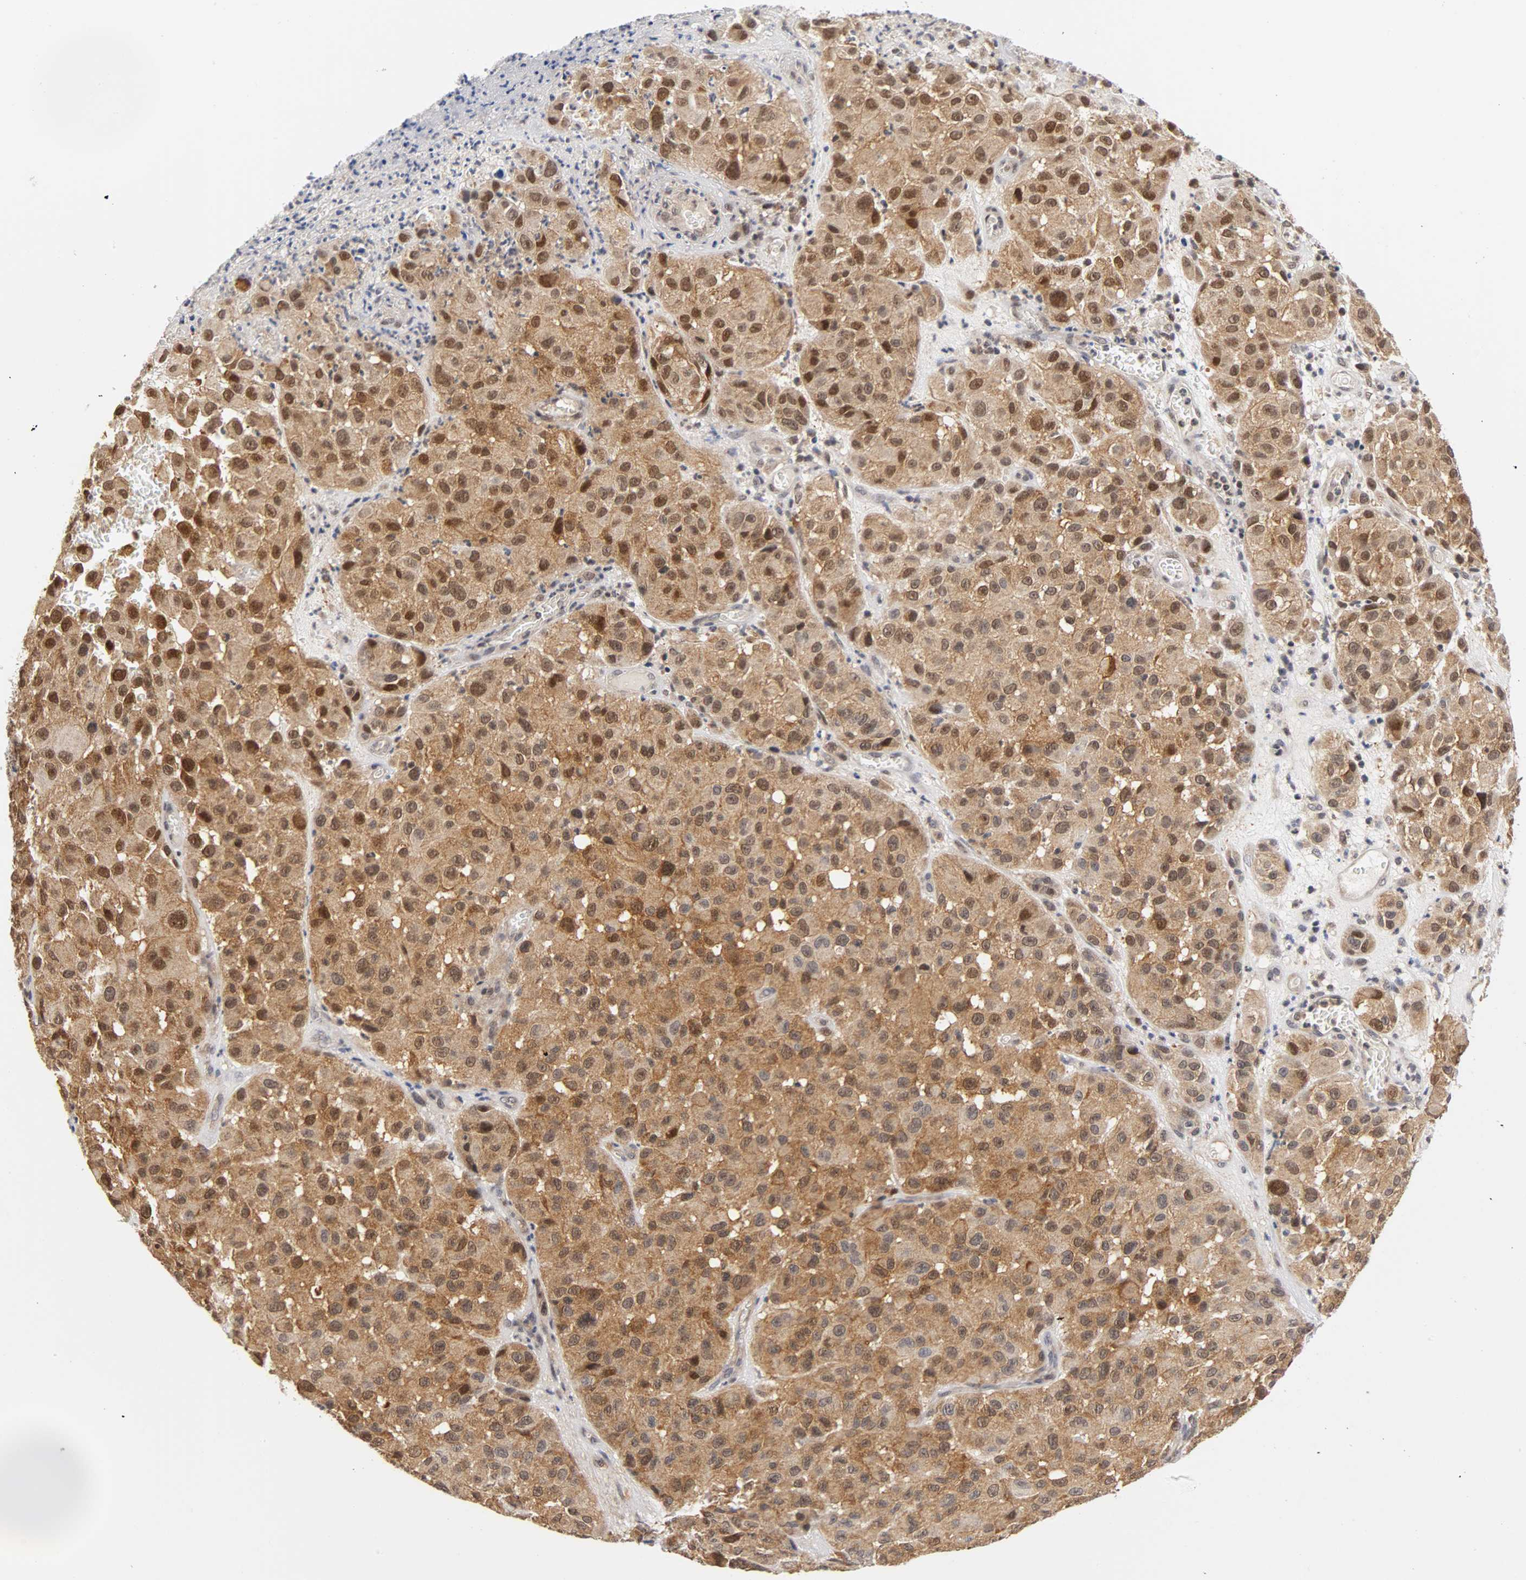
{"staining": {"intensity": "strong", "quantity": ">75%", "location": "cytoplasmic/membranous,nuclear"}, "tissue": "melanoma", "cell_type": "Tumor cells", "image_type": "cancer", "snomed": [{"axis": "morphology", "description": "Malignant melanoma, NOS"}, {"axis": "topography", "description": "Skin"}], "caption": "Melanoma was stained to show a protein in brown. There is high levels of strong cytoplasmic/membranous and nuclear expression in approximately >75% of tumor cells. Immunohistochemistry (ihc) stains the protein of interest in brown and the nuclei are stained blue.", "gene": "UBE2M", "patient": {"sex": "female", "age": 21}}